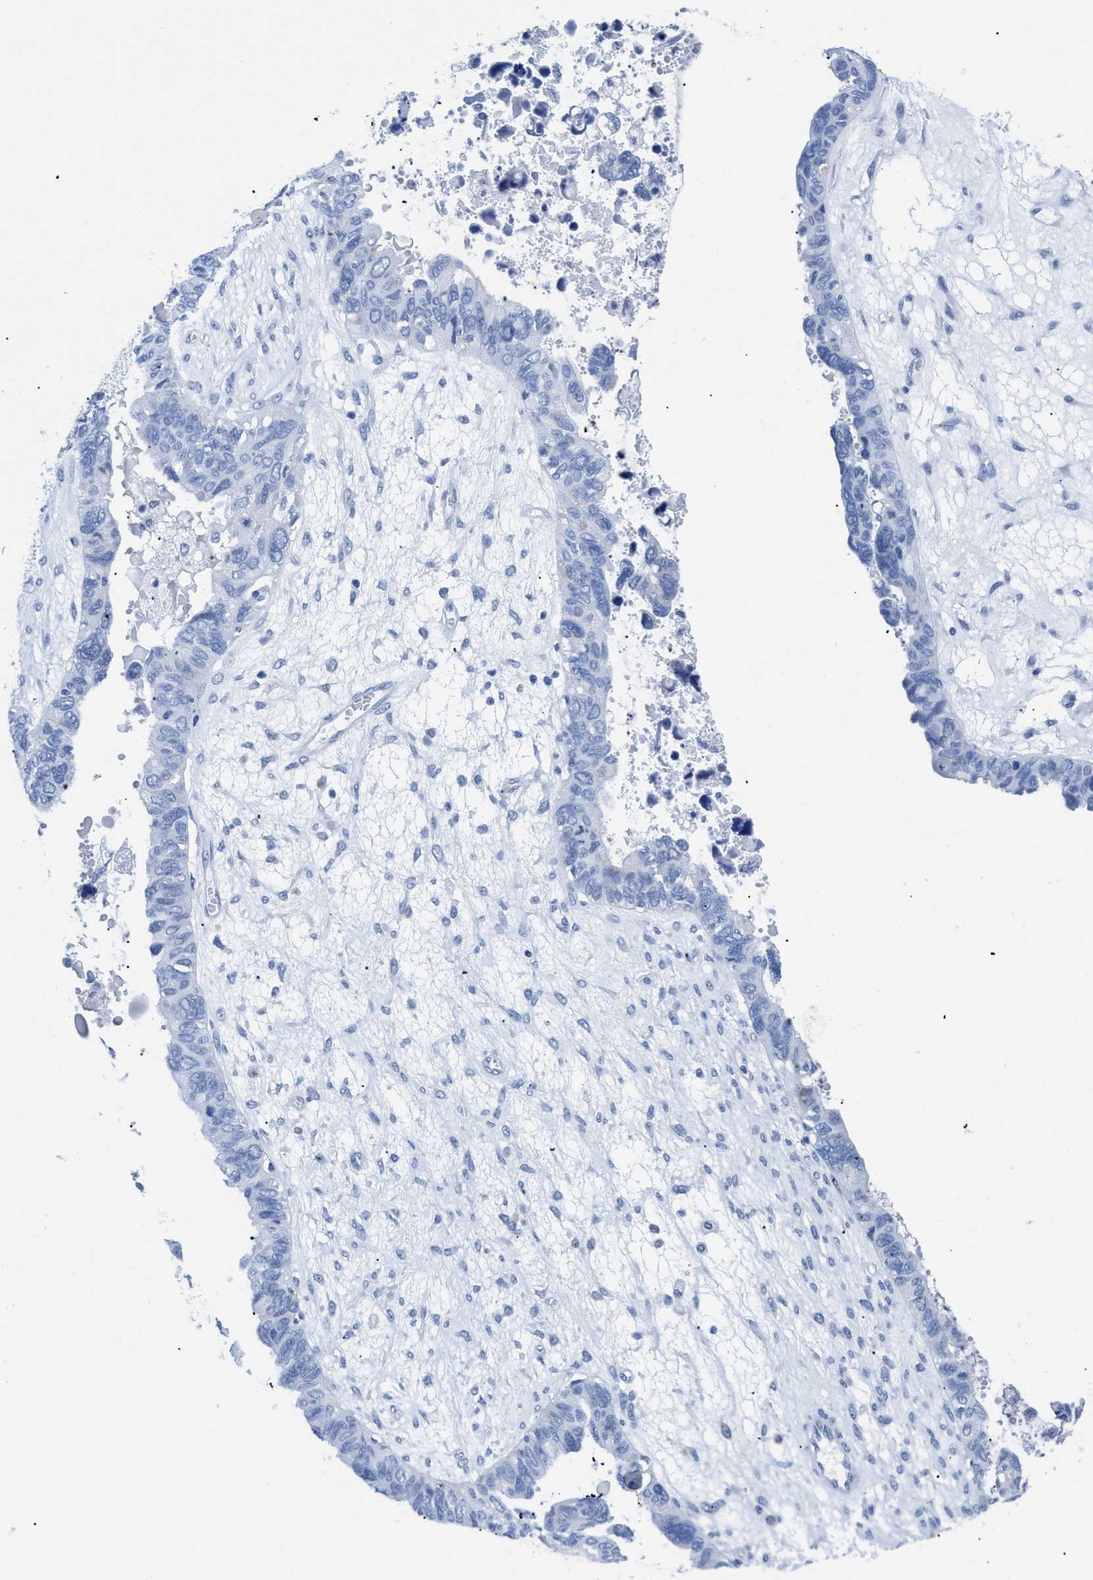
{"staining": {"intensity": "negative", "quantity": "none", "location": "none"}, "tissue": "ovarian cancer", "cell_type": "Tumor cells", "image_type": "cancer", "snomed": [{"axis": "morphology", "description": "Cystadenocarcinoma, serous, NOS"}, {"axis": "topography", "description": "Ovary"}], "caption": "Protein analysis of ovarian cancer shows no significant positivity in tumor cells. (DAB immunohistochemistry (IHC), high magnification).", "gene": "APOBEC2", "patient": {"sex": "female", "age": 79}}